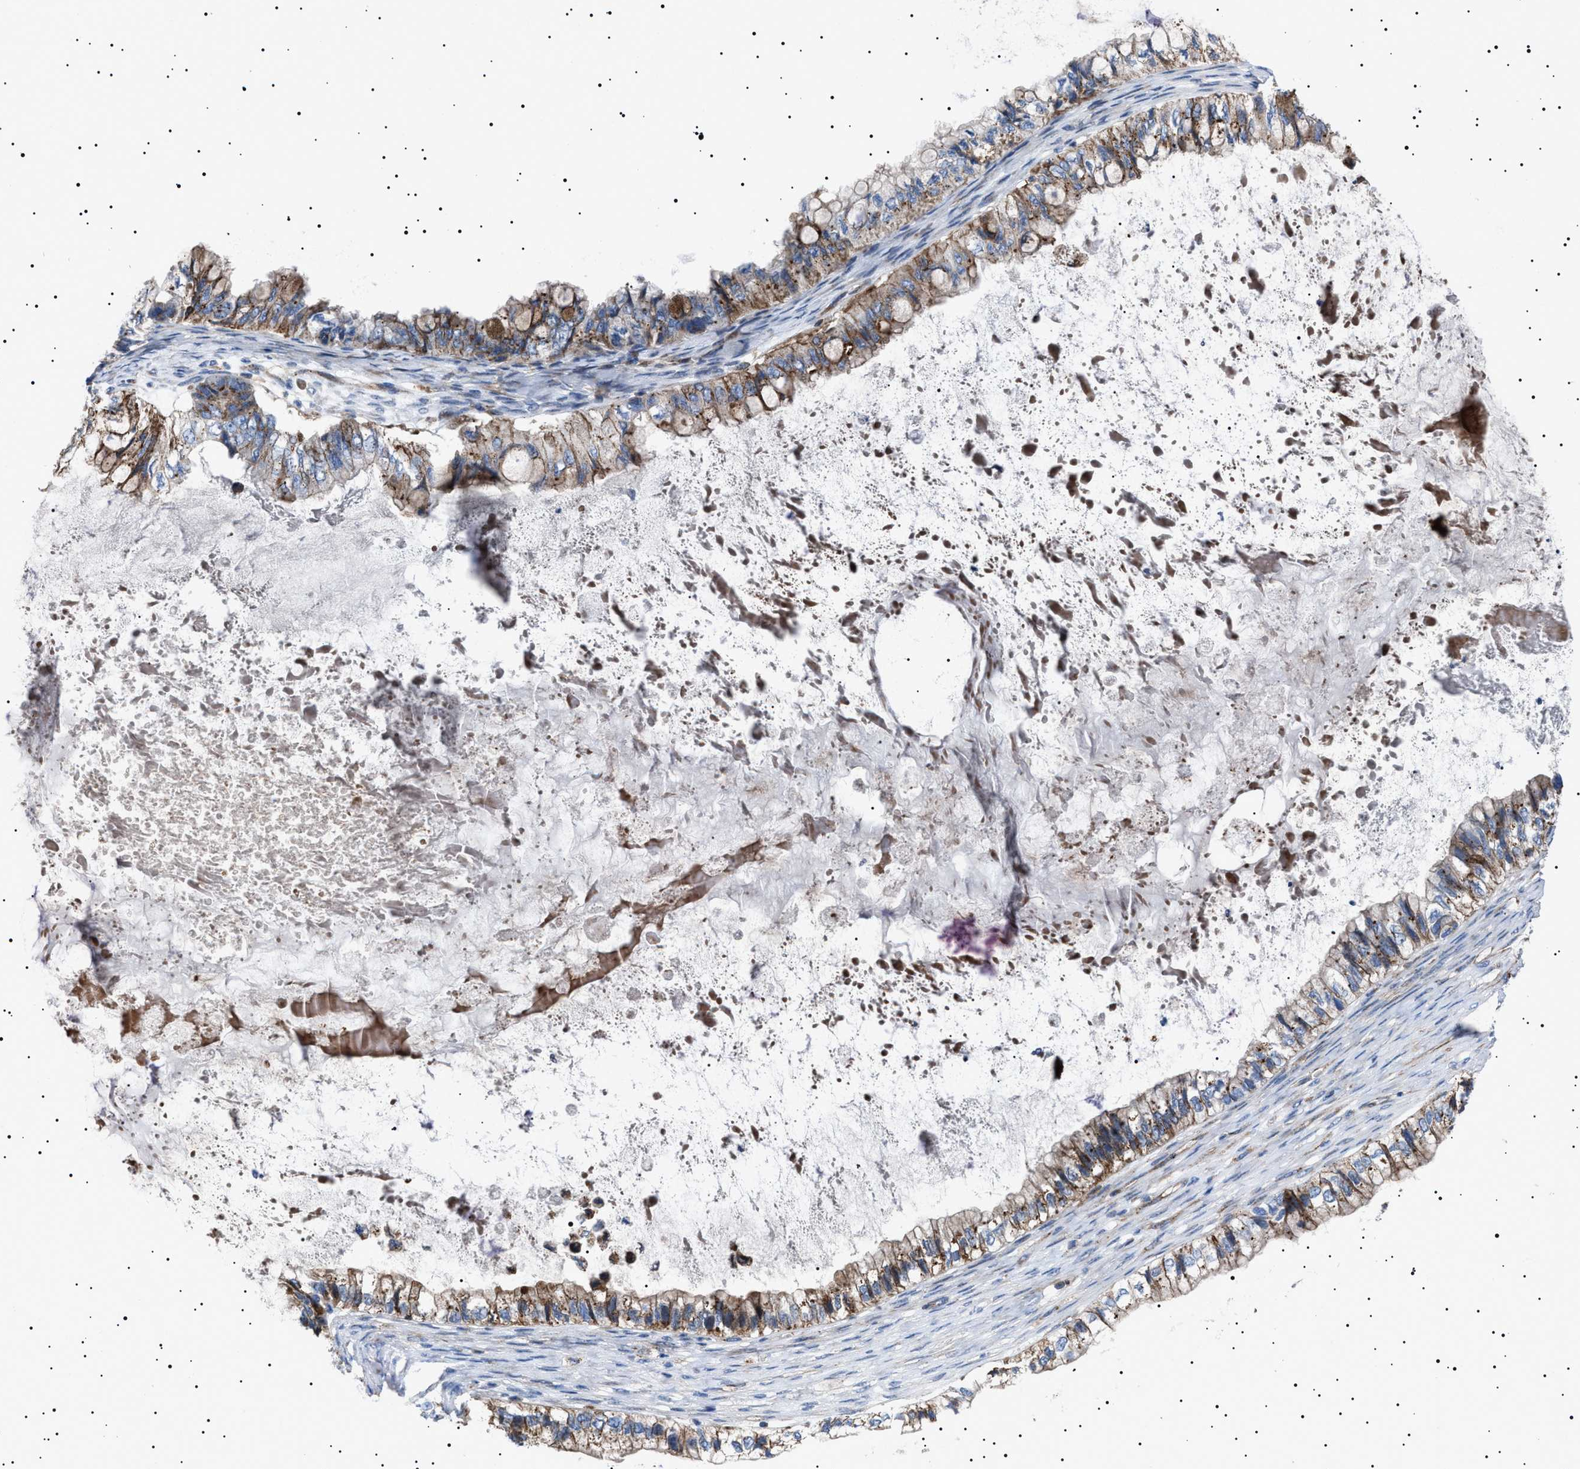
{"staining": {"intensity": "moderate", "quantity": ">75%", "location": "cytoplasmic/membranous"}, "tissue": "ovarian cancer", "cell_type": "Tumor cells", "image_type": "cancer", "snomed": [{"axis": "morphology", "description": "Cystadenocarcinoma, mucinous, NOS"}, {"axis": "topography", "description": "Ovary"}], "caption": "The image exhibits immunohistochemical staining of ovarian cancer. There is moderate cytoplasmic/membranous expression is identified in approximately >75% of tumor cells.", "gene": "NEU1", "patient": {"sex": "female", "age": 80}}